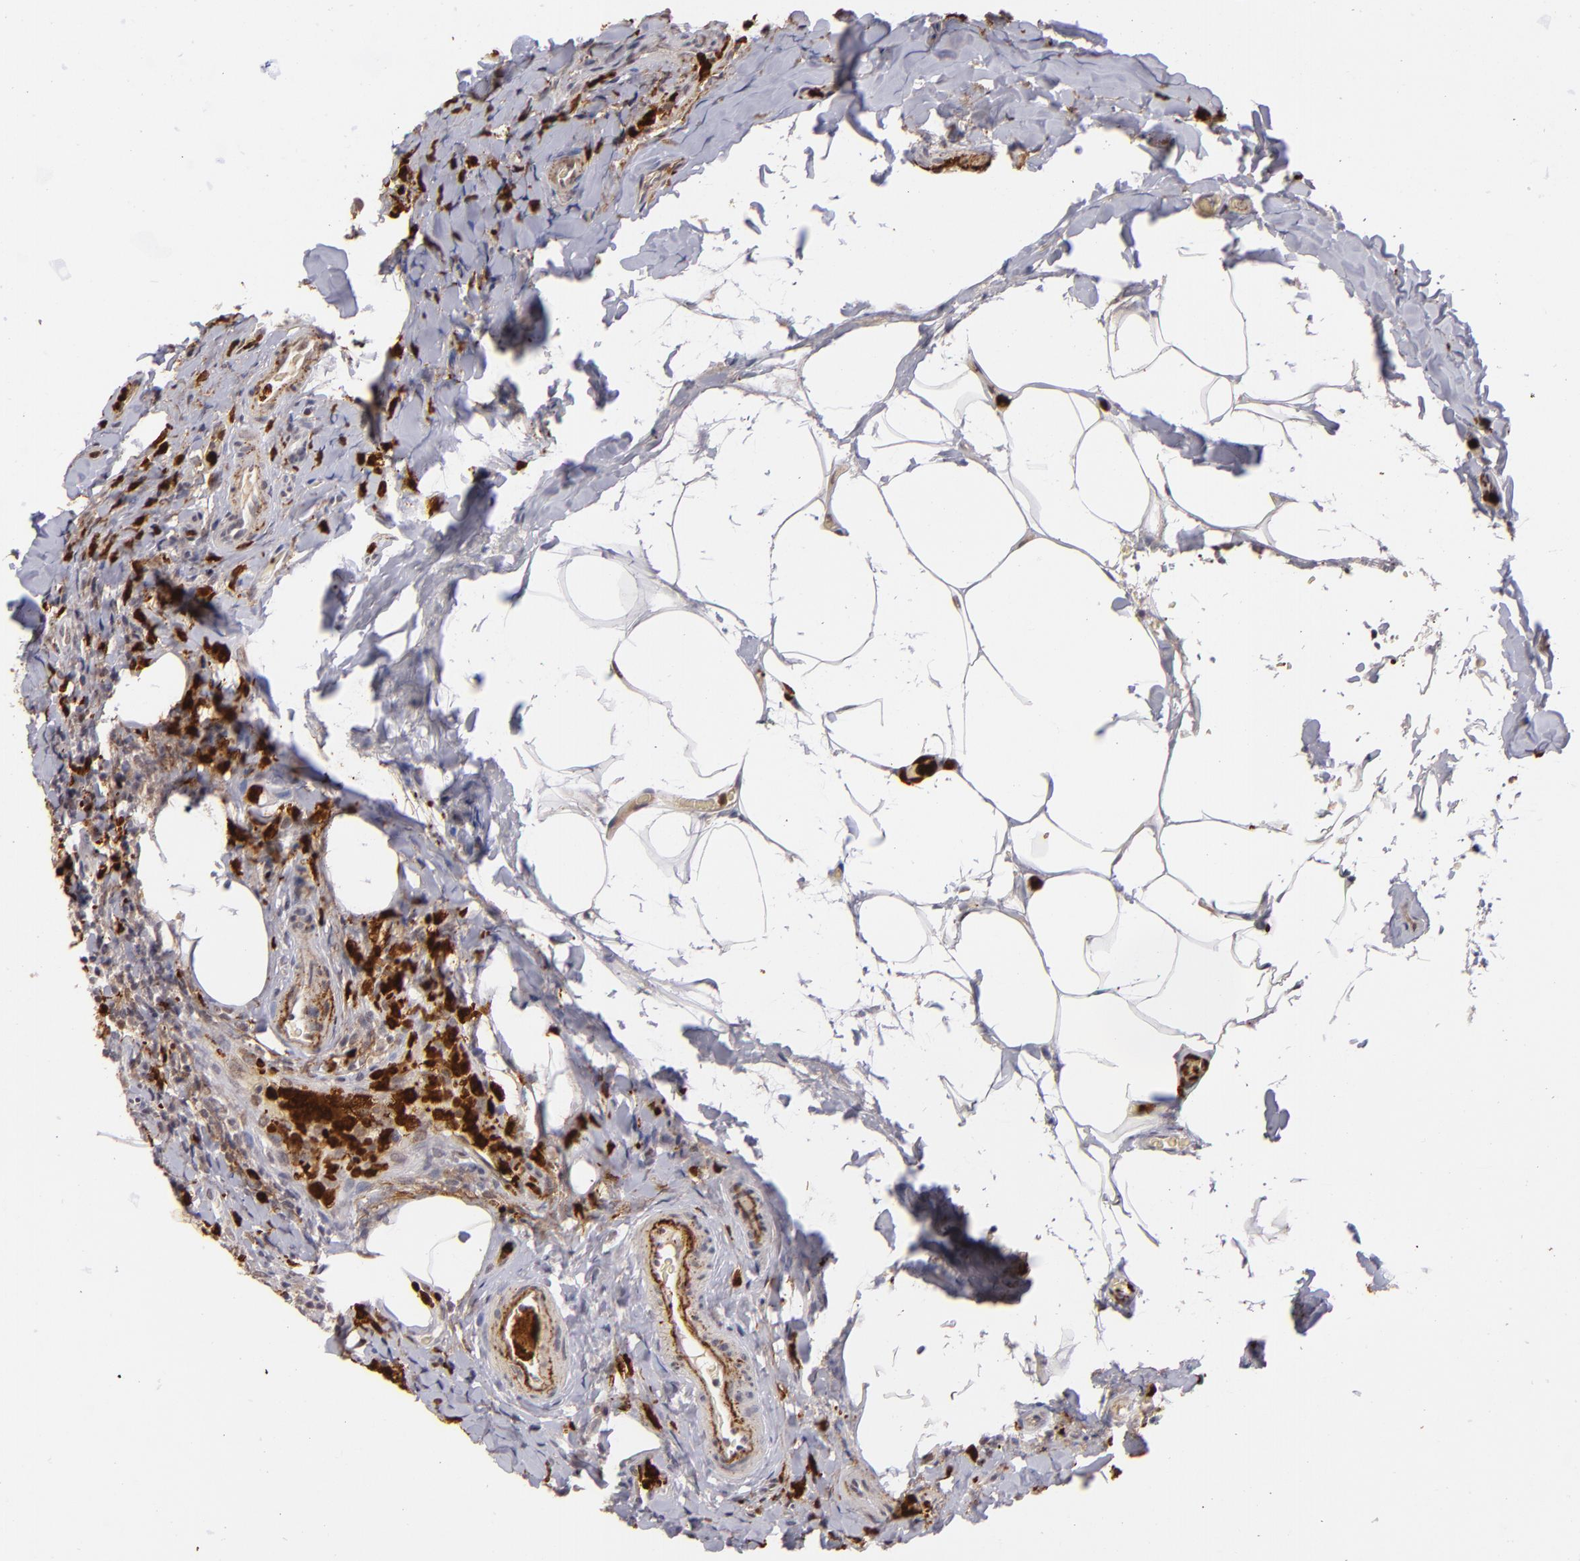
{"staining": {"intensity": "moderate", "quantity": "<25%", "location": "nuclear"}, "tissue": "lymph node", "cell_type": "Germinal center cells", "image_type": "normal", "snomed": [{"axis": "morphology", "description": "Normal tissue, NOS"}, {"axis": "morphology", "description": "Inflammation, NOS"}, {"axis": "topography", "description": "Lymph node"}], "caption": "Immunohistochemical staining of benign lymph node exhibits low levels of moderate nuclear positivity in about <25% of germinal center cells. The staining was performed using DAB (3,3'-diaminobenzidine) to visualize the protein expression in brown, while the nuclei were stained in blue with hematoxylin (Magnification: 20x).", "gene": "RXRG", "patient": {"sex": "male", "age": 46}}